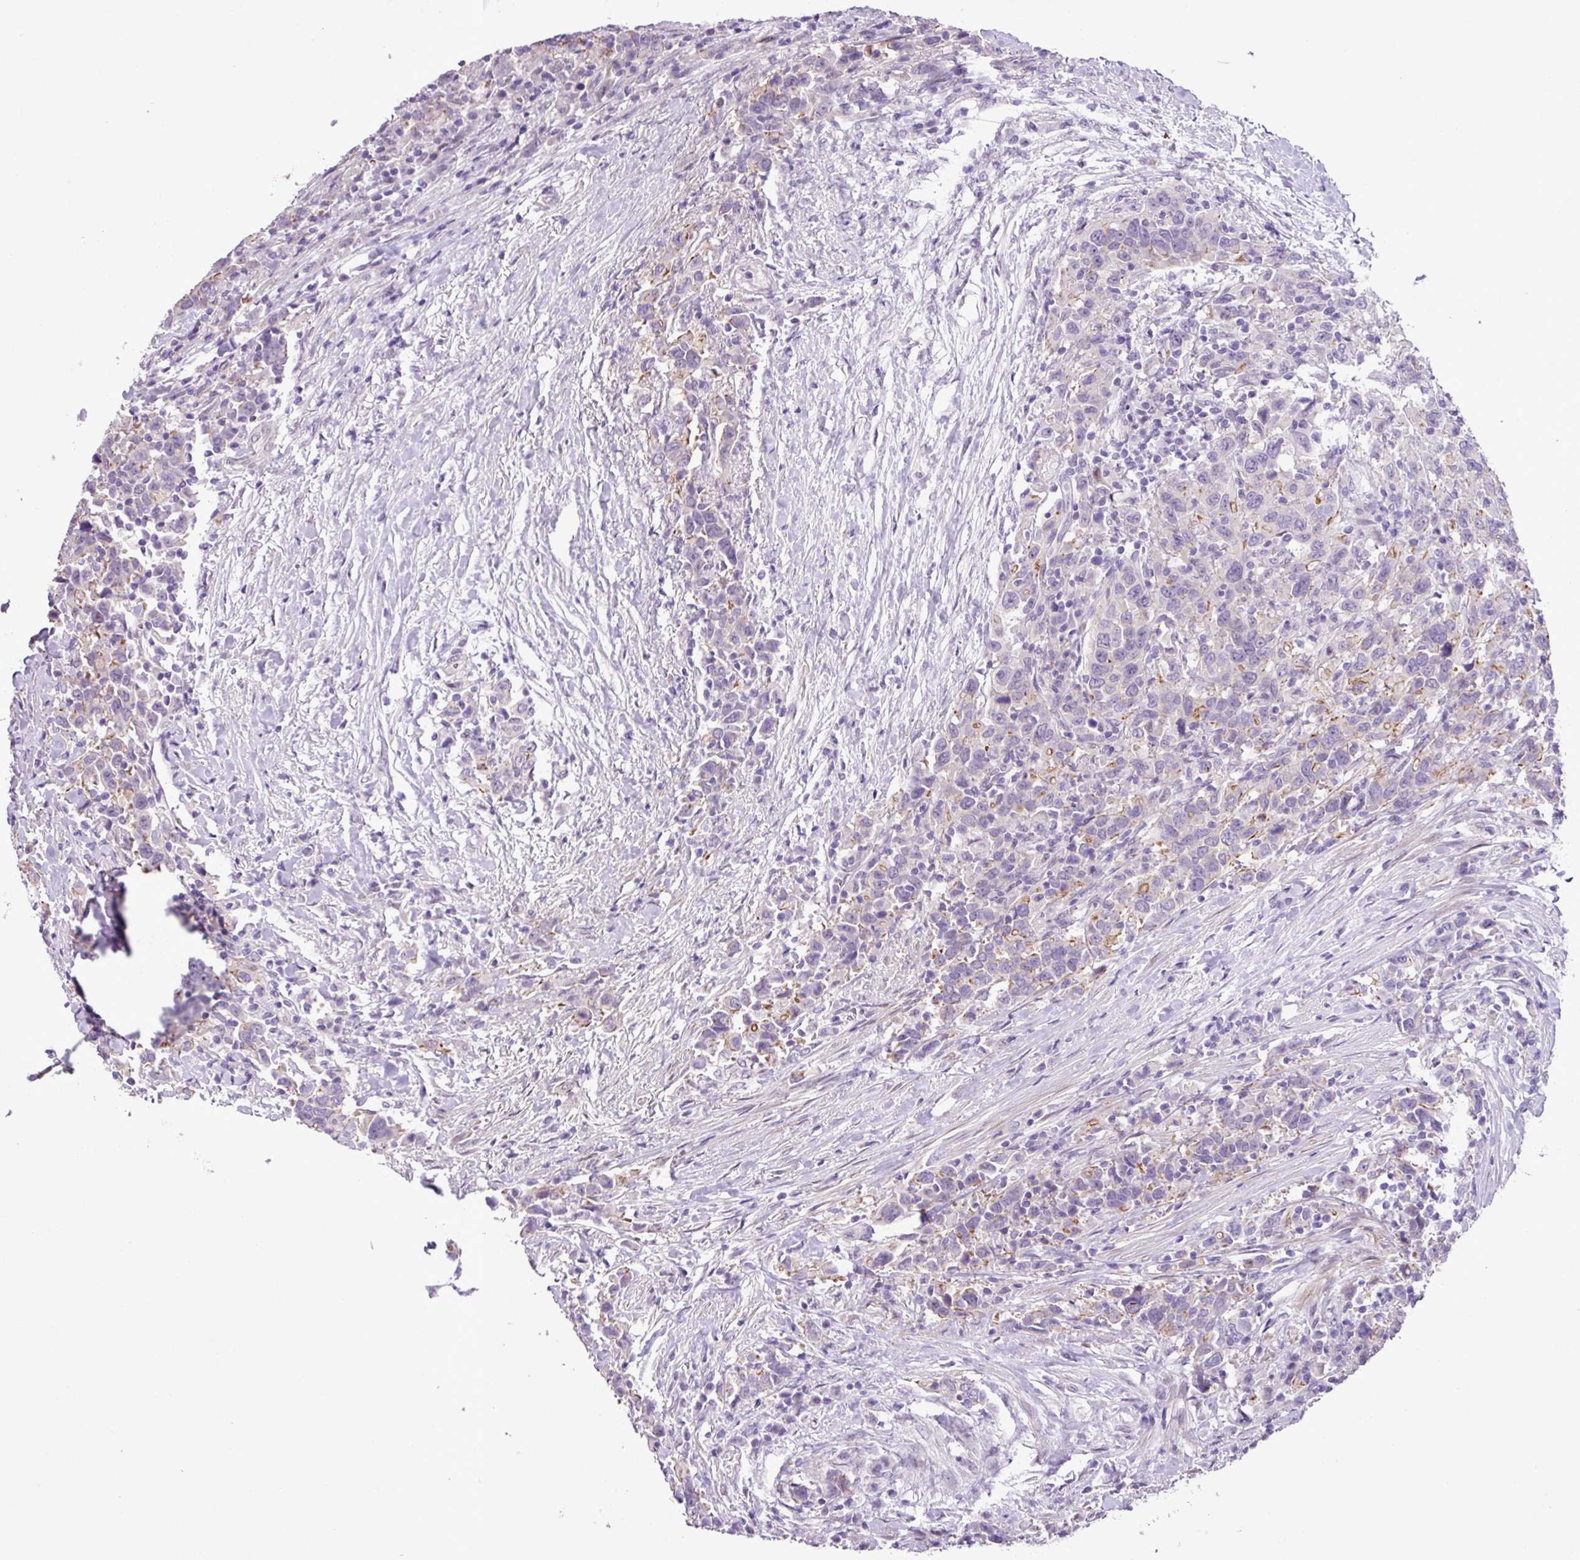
{"staining": {"intensity": "negative", "quantity": "none", "location": "none"}, "tissue": "urothelial cancer", "cell_type": "Tumor cells", "image_type": "cancer", "snomed": [{"axis": "morphology", "description": "Urothelial carcinoma, High grade"}, {"axis": "topography", "description": "Urinary bladder"}], "caption": "This is an immunohistochemistry histopathology image of human urothelial cancer. There is no expression in tumor cells.", "gene": "YLPM1", "patient": {"sex": "male", "age": 61}}